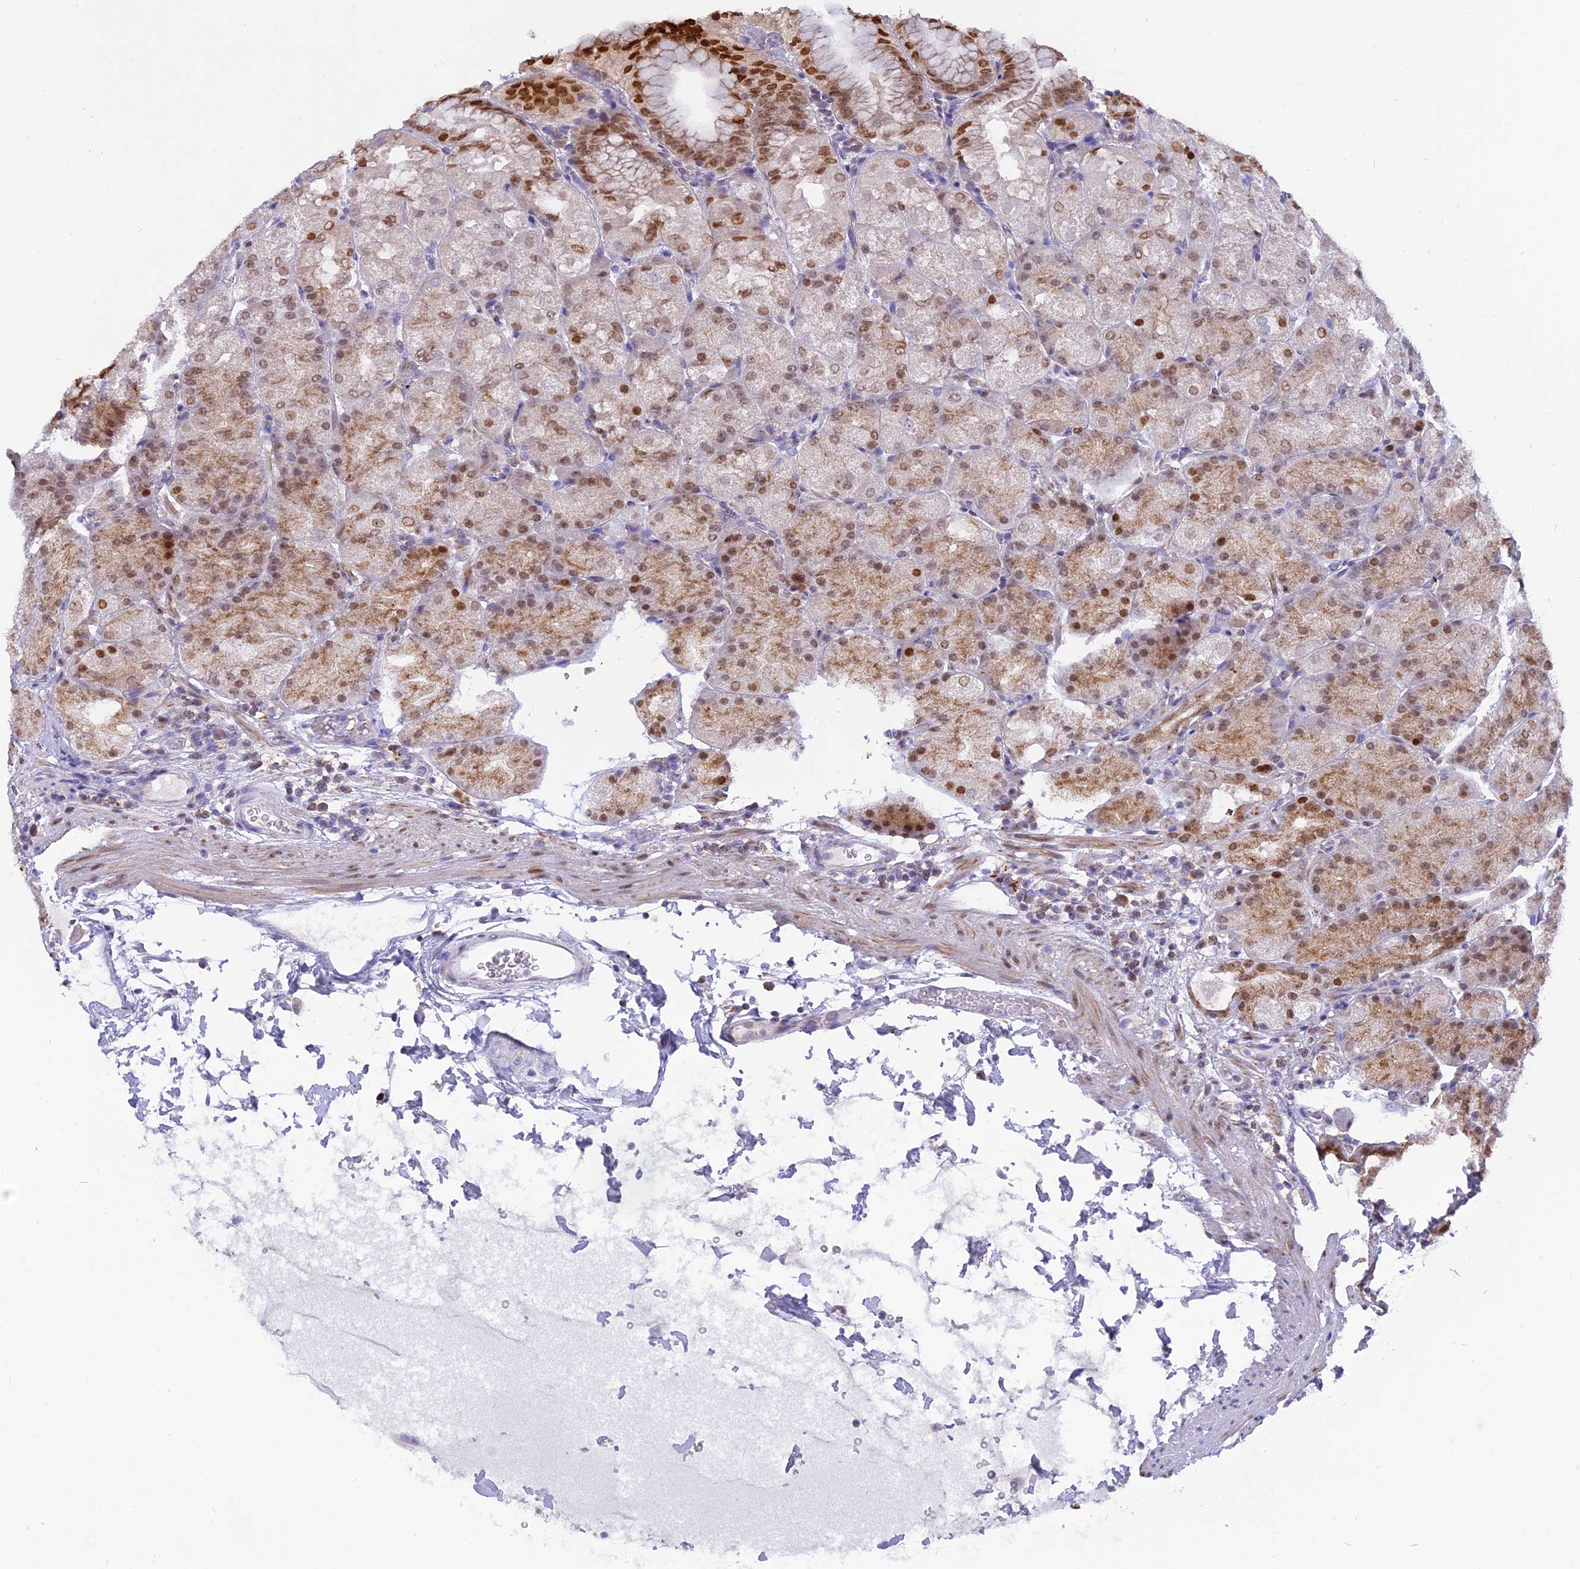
{"staining": {"intensity": "strong", "quantity": "25%-75%", "location": "cytoplasmic/membranous,nuclear"}, "tissue": "stomach", "cell_type": "Glandular cells", "image_type": "normal", "snomed": [{"axis": "morphology", "description": "Normal tissue, NOS"}, {"axis": "topography", "description": "Stomach, upper"}, {"axis": "topography", "description": "Stomach, lower"}], "caption": "Strong cytoplasmic/membranous,nuclear protein expression is appreciated in about 25%-75% of glandular cells in stomach. The staining was performed using DAB (3,3'-diaminobenzidine), with brown indicating positive protein expression. Nuclei are stained blue with hematoxylin.", "gene": "CENPV", "patient": {"sex": "male", "age": 62}}